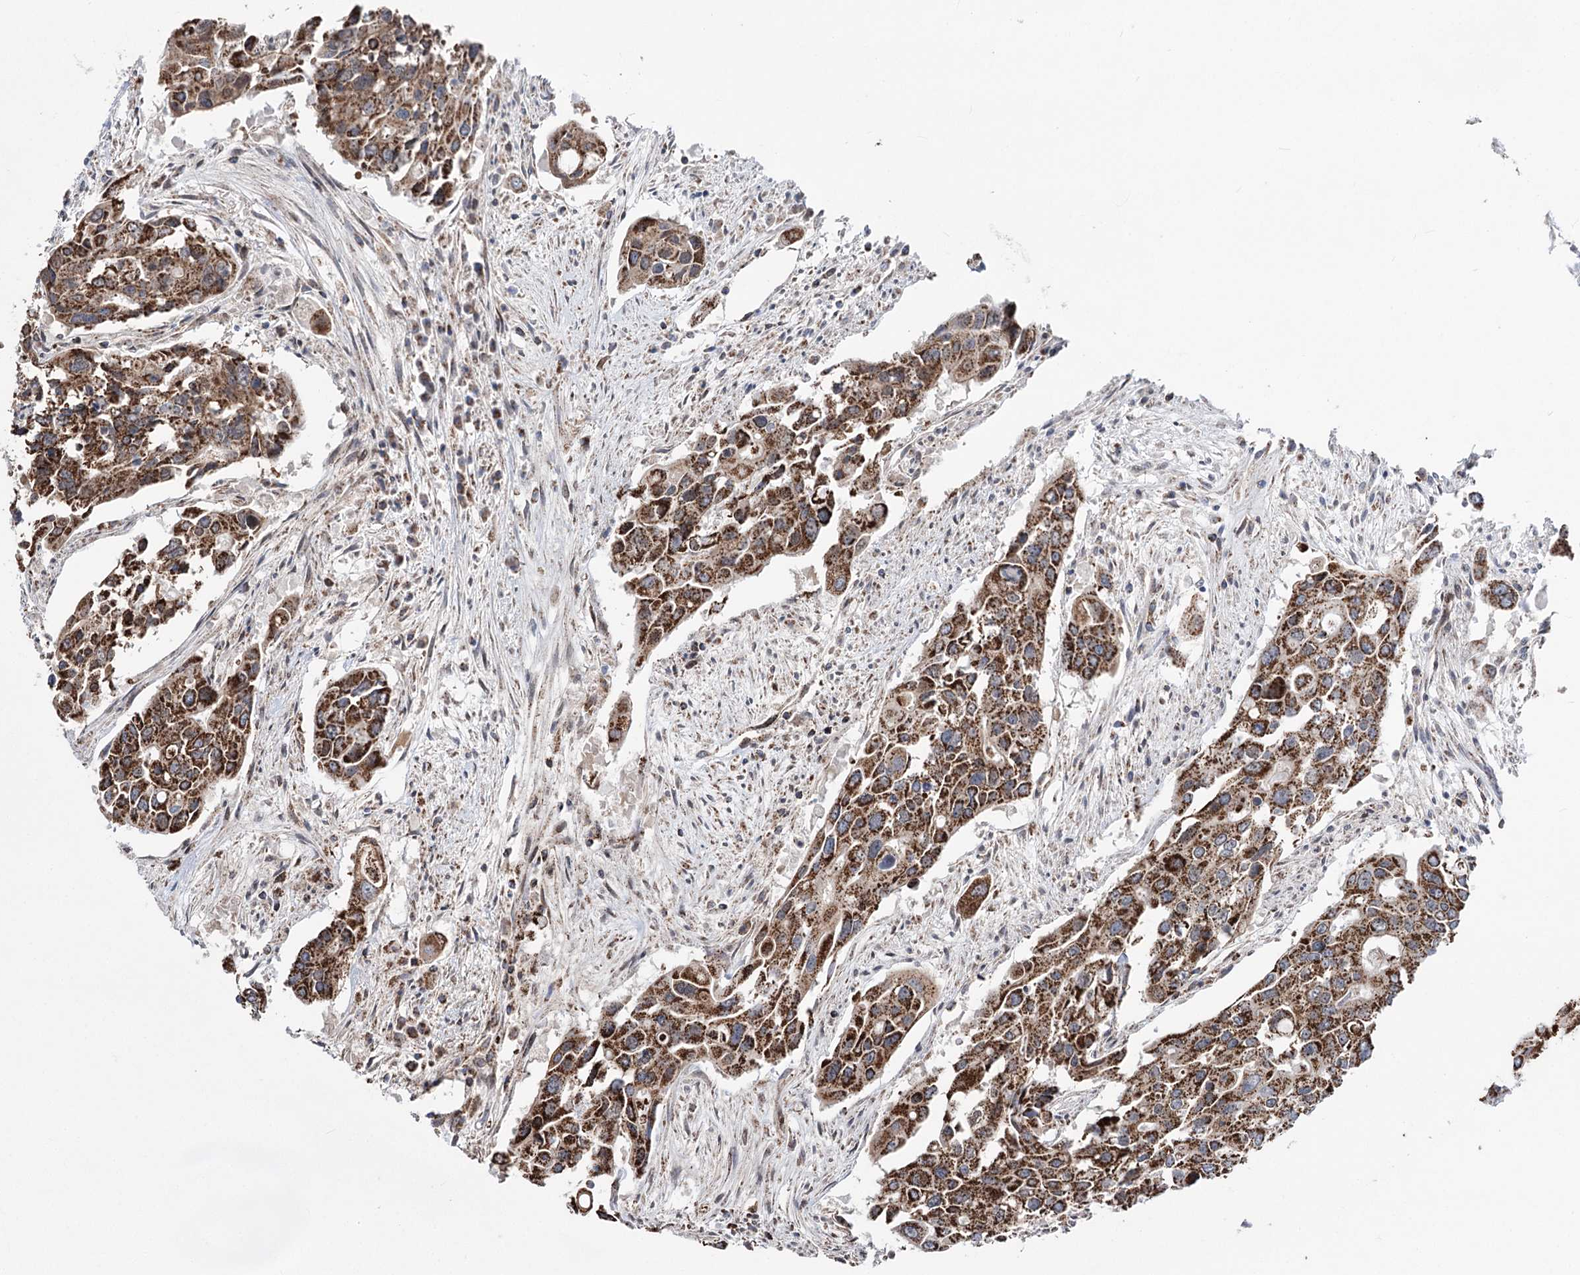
{"staining": {"intensity": "strong", "quantity": ">75%", "location": "cytoplasmic/membranous"}, "tissue": "colorectal cancer", "cell_type": "Tumor cells", "image_type": "cancer", "snomed": [{"axis": "morphology", "description": "Adenocarcinoma, NOS"}, {"axis": "topography", "description": "Colon"}], "caption": "An immunohistochemistry photomicrograph of tumor tissue is shown. Protein staining in brown labels strong cytoplasmic/membranous positivity in colorectal cancer within tumor cells.", "gene": "CREB3L4", "patient": {"sex": "male", "age": 77}}